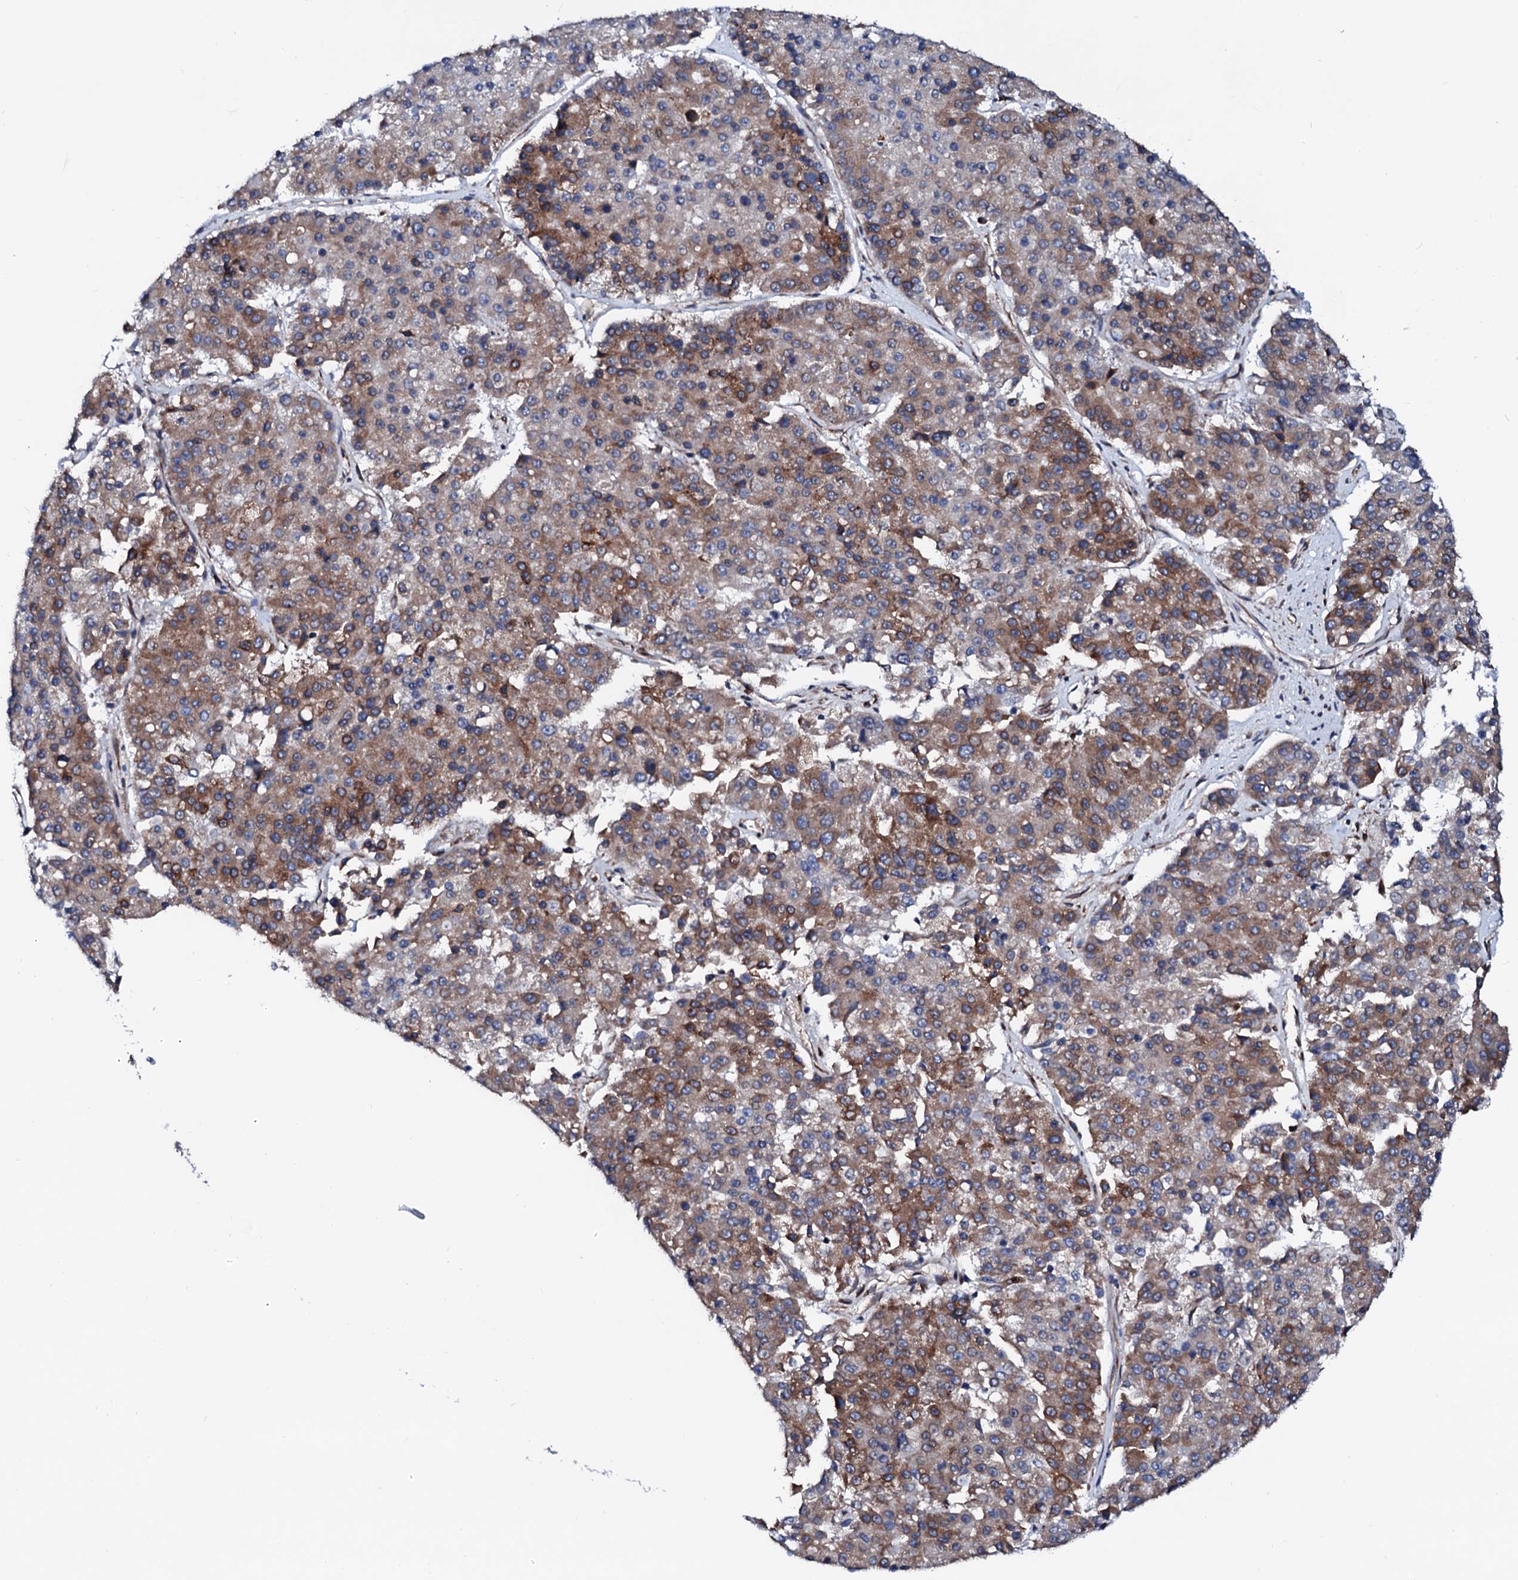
{"staining": {"intensity": "moderate", "quantity": ">75%", "location": "cytoplasmic/membranous"}, "tissue": "pancreatic cancer", "cell_type": "Tumor cells", "image_type": "cancer", "snomed": [{"axis": "morphology", "description": "Adenocarcinoma, NOS"}, {"axis": "topography", "description": "Pancreas"}], "caption": "The immunohistochemical stain shows moderate cytoplasmic/membranous staining in tumor cells of pancreatic adenocarcinoma tissue. Using DAB (brown) and hematoxylin (blue) stains, captured at high magnification using brightfield microscopy.", "gene": "TMCO3", "patient": {"sex": "male", "age": 50}}